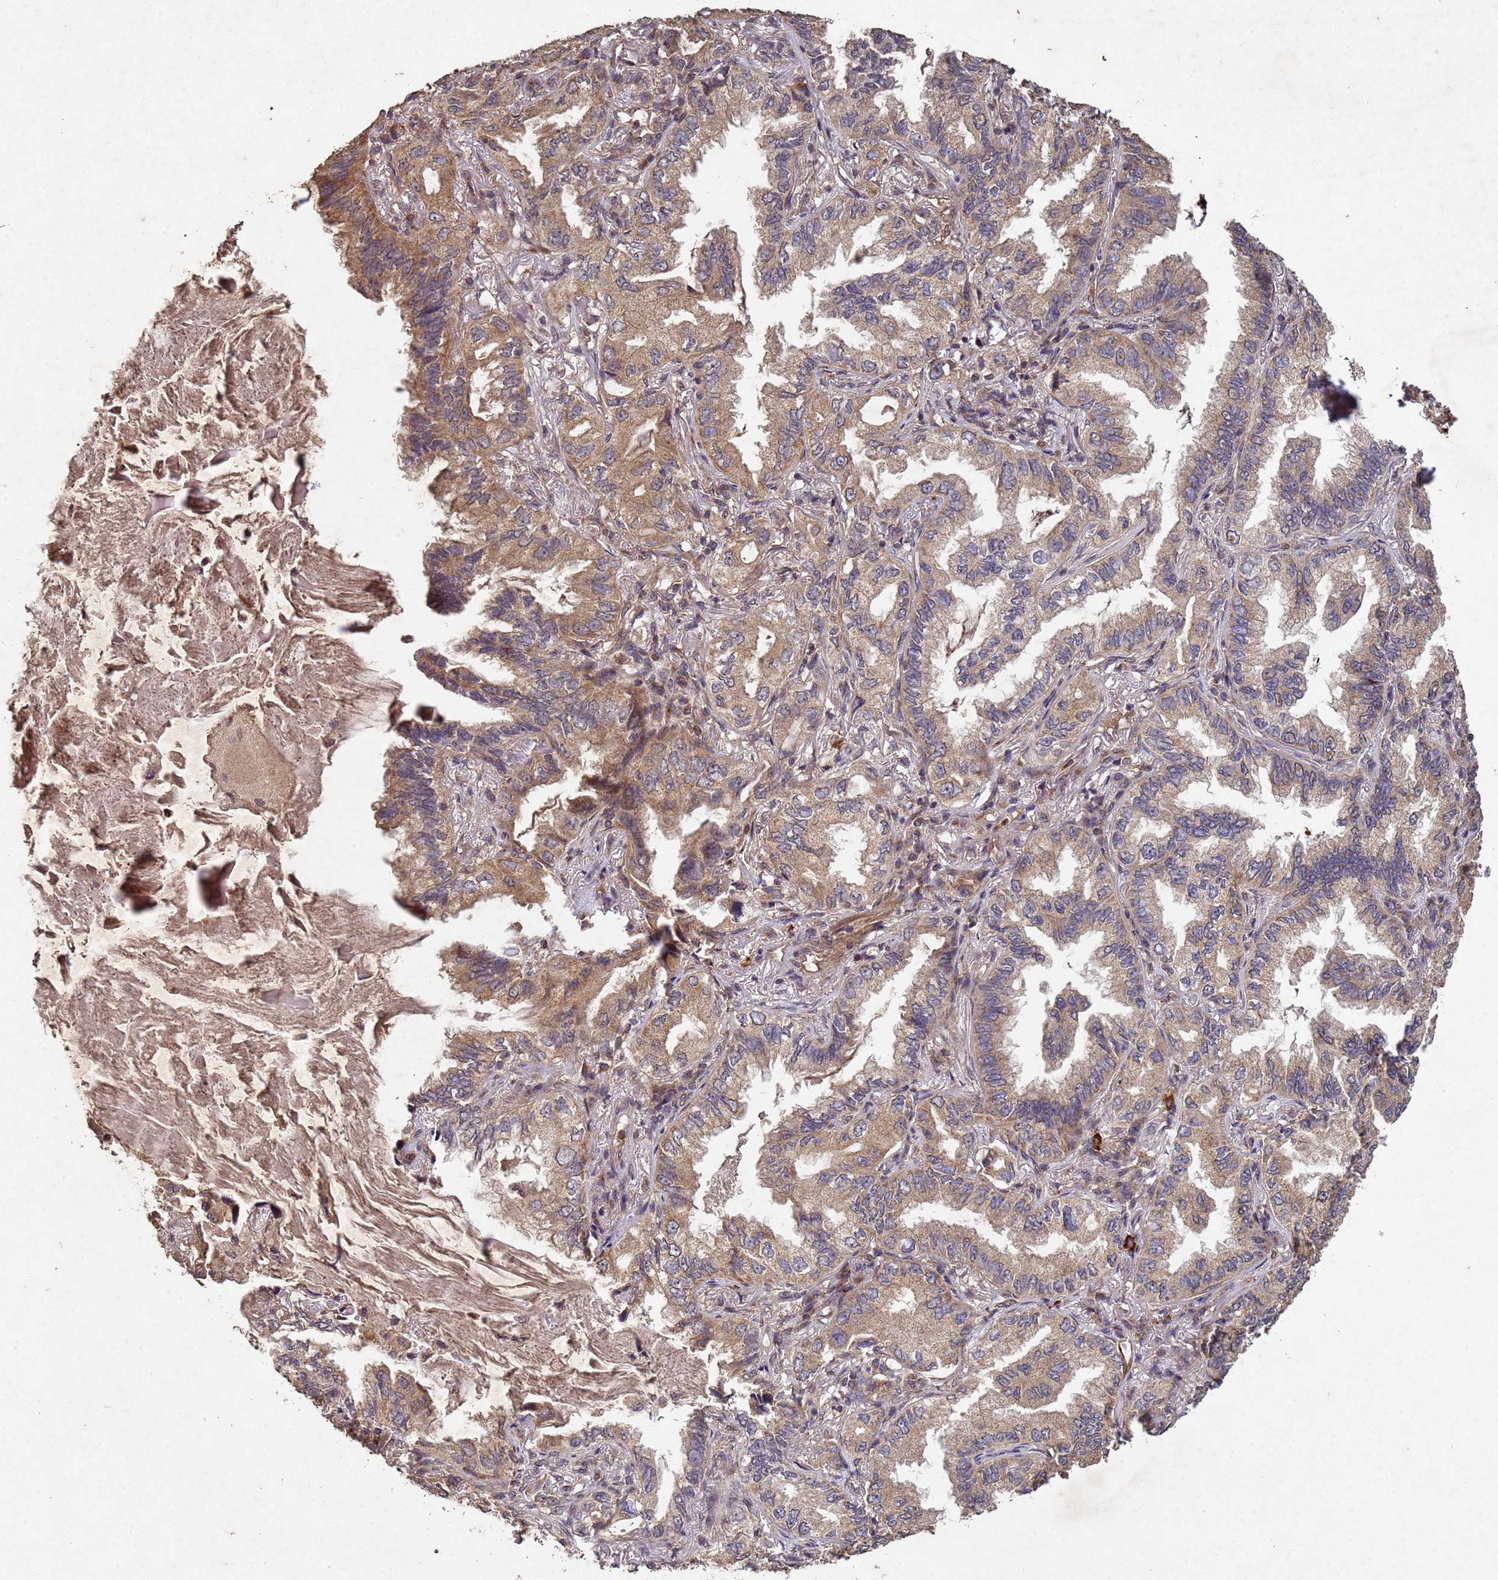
{"staining": {"intensity": "moderate", "quantity": ">75%", "location": "cytoplasmic/membranous"}, "tissue": "lung cancer", "cell_type": "Tumor cells", "image_type": "cancer", "snomed": [{"axis": "morphology", "description": "Adenocarcinoma, NOS"}, {"axis": "topography", "description": "Lung"}], "caption": "Immunohistochemical staining of human lung cancer (adenocarcinoma) displays medium levels of moderate cytoplasmic/membranous staining in approximately >75% of tumor cells.", "gene": "FASTKD1", "patient": {"sex": "female", "age": 69}}